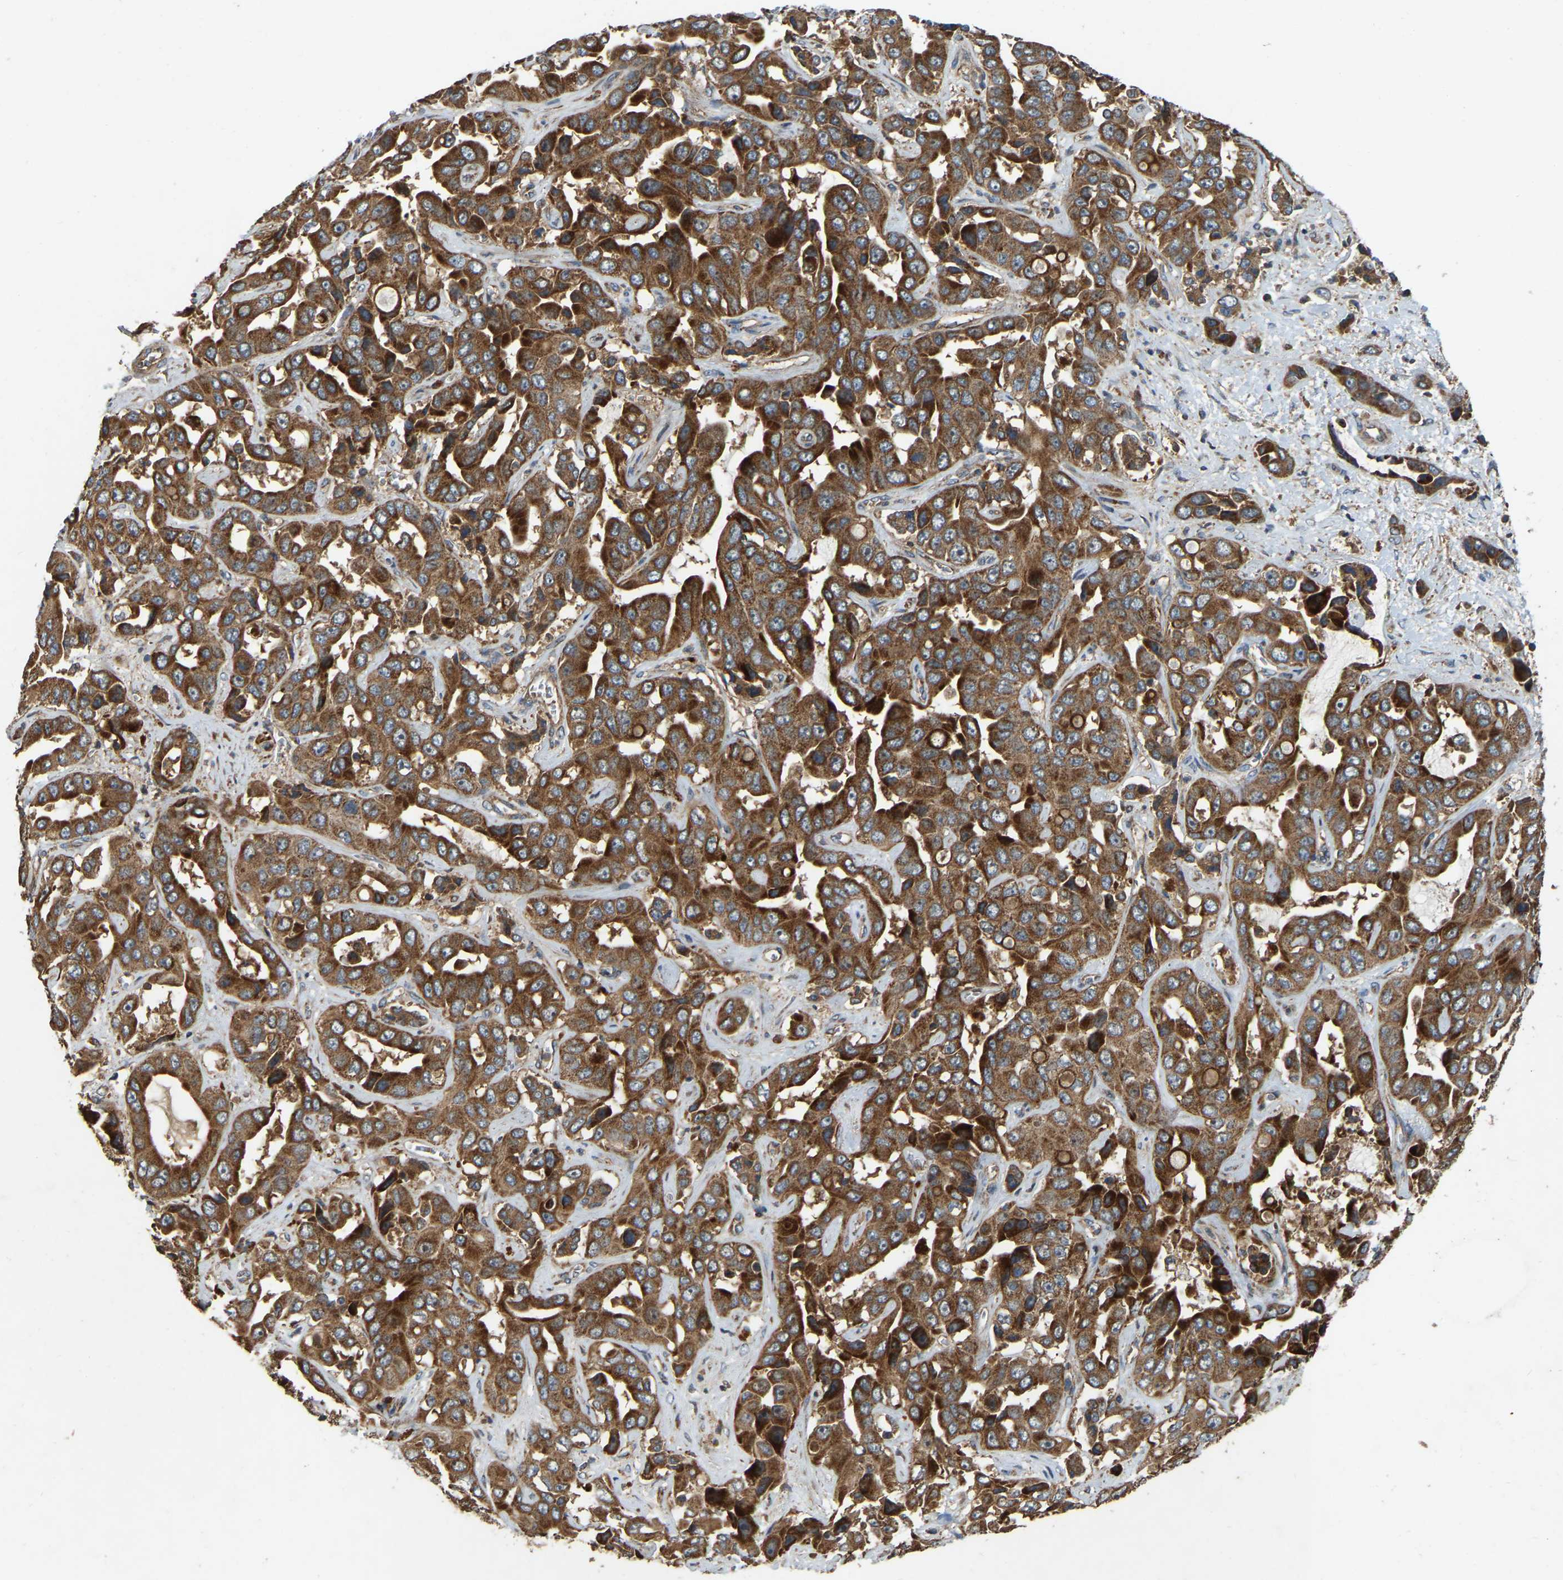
{"staining": {"intensity": "strong", "quantity": ">75%", "location": "cytoplasmic/membranous"}, "tissue": "liver cancer", "cell_type": "Tumor cells", "image_type": "cancer", "snomed": [{"axis": "morphology", "description": "Cholangiocarcinoma"}, {"axis": "topography", "description": "Liver"}], "caption": "Immunohistochemical staining of human liver cancer (cholangiocarcinoma) displays high levels of strong cytoplasmic/membranous protein staining in approximately >75% of tumor cells. The protein of interest is stained brown, and the nuclei are stained in blue (DAB IHC with brightfield microscopy, high magnification).", "gene": "SAMD9L", "patient": {"sex": "female", "age": 52}}